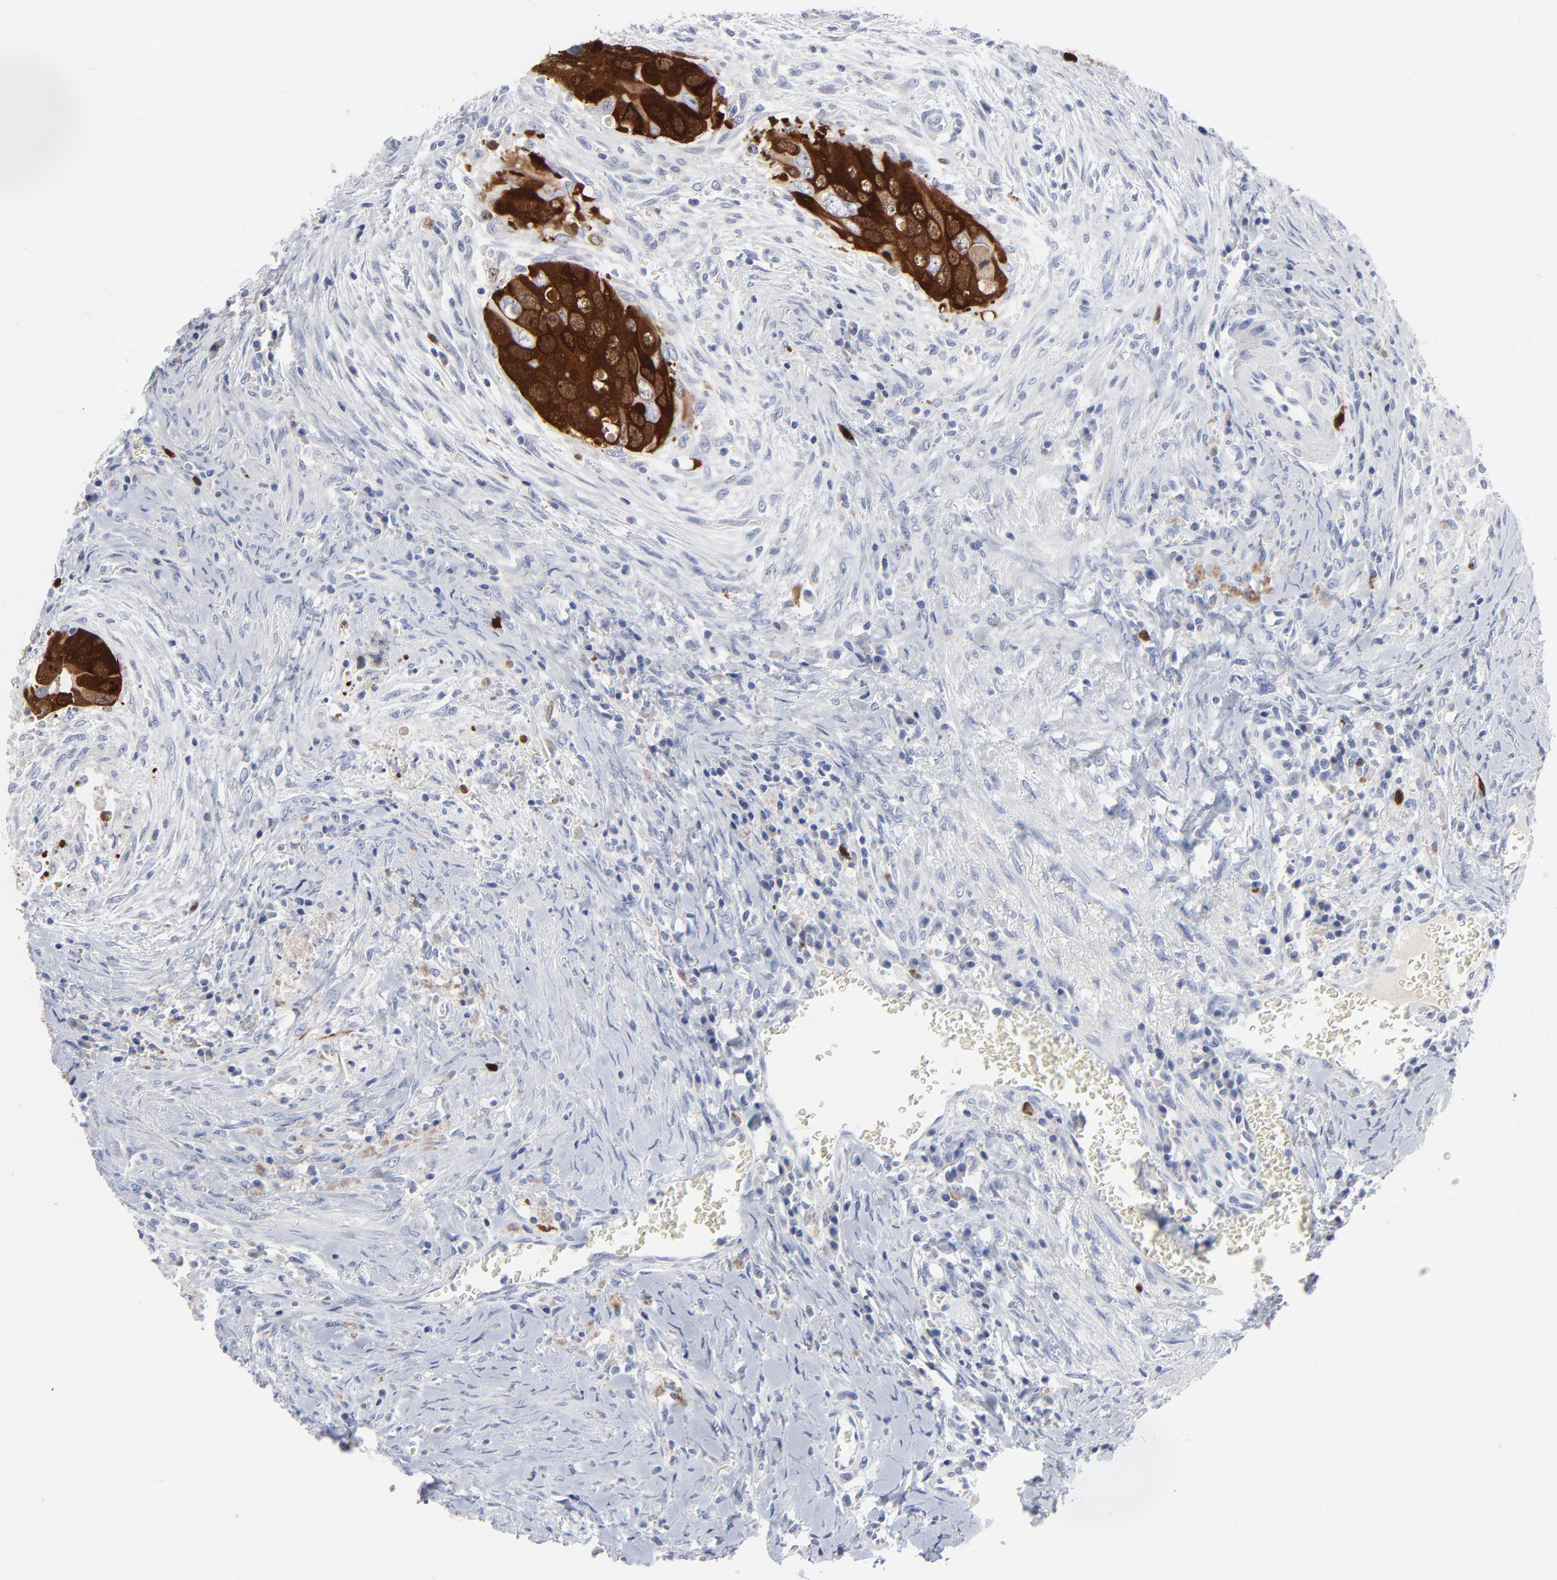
{"staining": {"intensity": "strong", "quantity": ">75%", "location": "cytoplasmic/membranous,nuclear"}, "tissue": "colorectal cancer", "cell_type": "Tumor cells", "image_type": "cancer", "snomed": [{"axis": "morphology", "description": "Adenocarcinoma, NOS"}, {"axis": "topography", "description": "Rectum"}], "caption": "Human colorectal cancer (adenocarcinoma) stained for a protein (brown) reveals strong cytoplasmic/membranous and nuclear positive staining in about >75% of tumor cells.", "gene": "CDK1", "patient": {"sex": "male", "age": 70}}